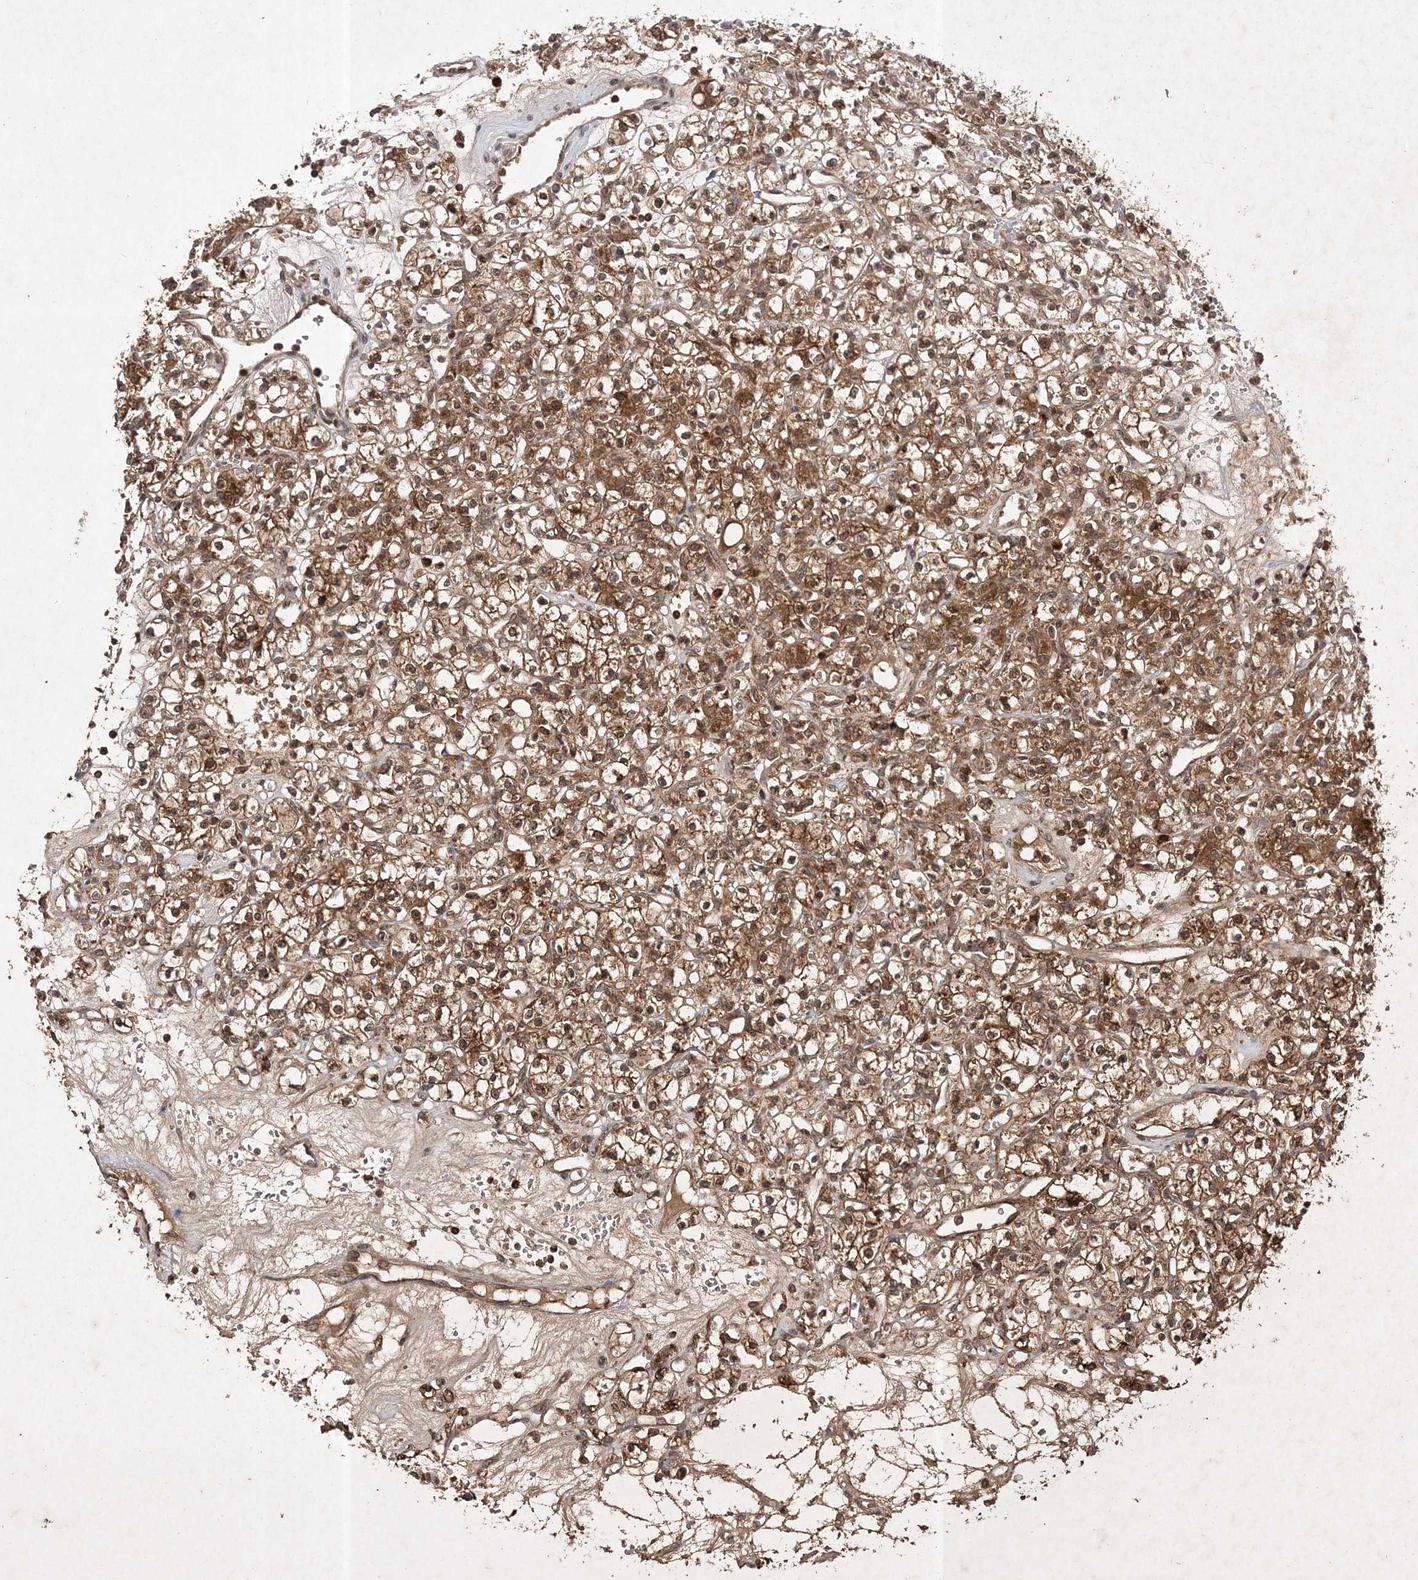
{"staining": {"intensity": "moderate", "quantity": ">75%", "location": "cytoplasmic/membranous,nuclear"}, "tissue": "renal cancer", "cell_type": "Tumor cells", "image_type": "cancer", "snomed": [{"axis": "morphology", "description": "Adenocarcinoma, NOS"}, {"axis": "topography", "description": "Kidney"}], "caption": "A brown stain shows moderate cytoplasmic/membranous and nuclear staining of a protein in renal adenocarcinoma tumor cells.", "gene": "NIF3L1", "patient": {"sex": "female", "age": 59}}